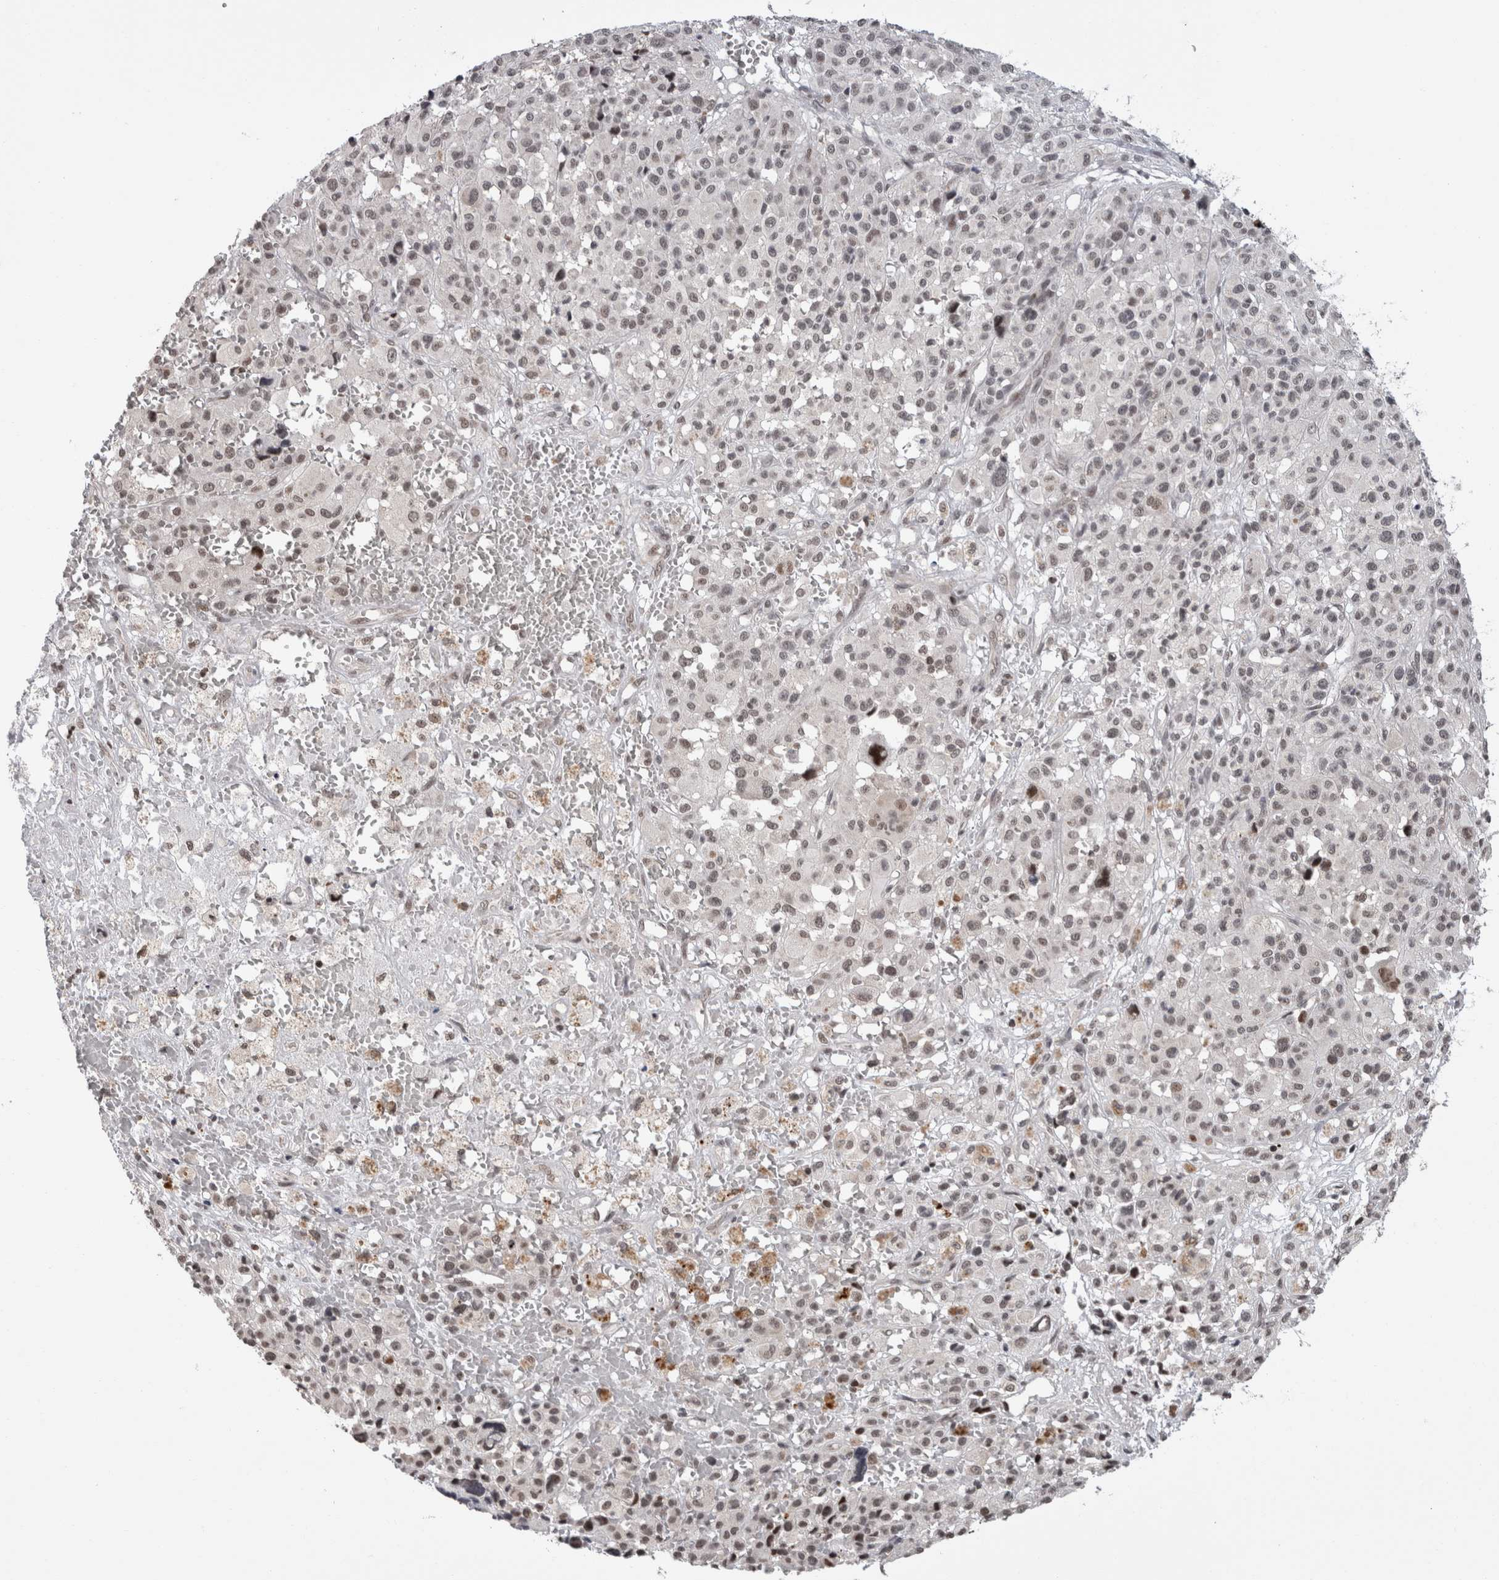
{"staining": {"intensity": "weak", "quantity": "25%-75%", "location": "nuclear"}, "tissue": "melanoma", "cell_type": "Tumor cells", "image_type": "cancer", "snomed": [{"axis": "morphology", "description": "Malignant melanoma, Metastatic site"}, {"axis": "topography", "description": "Skin"}], "caption": "Protein staining of malignant melanoma (metastatic site) tissue shows weak nuclear positivity in about 25%-75% of tumor cells.", "gene": "ZBTB11", "patient": {"sex": "female", "age": 74}}